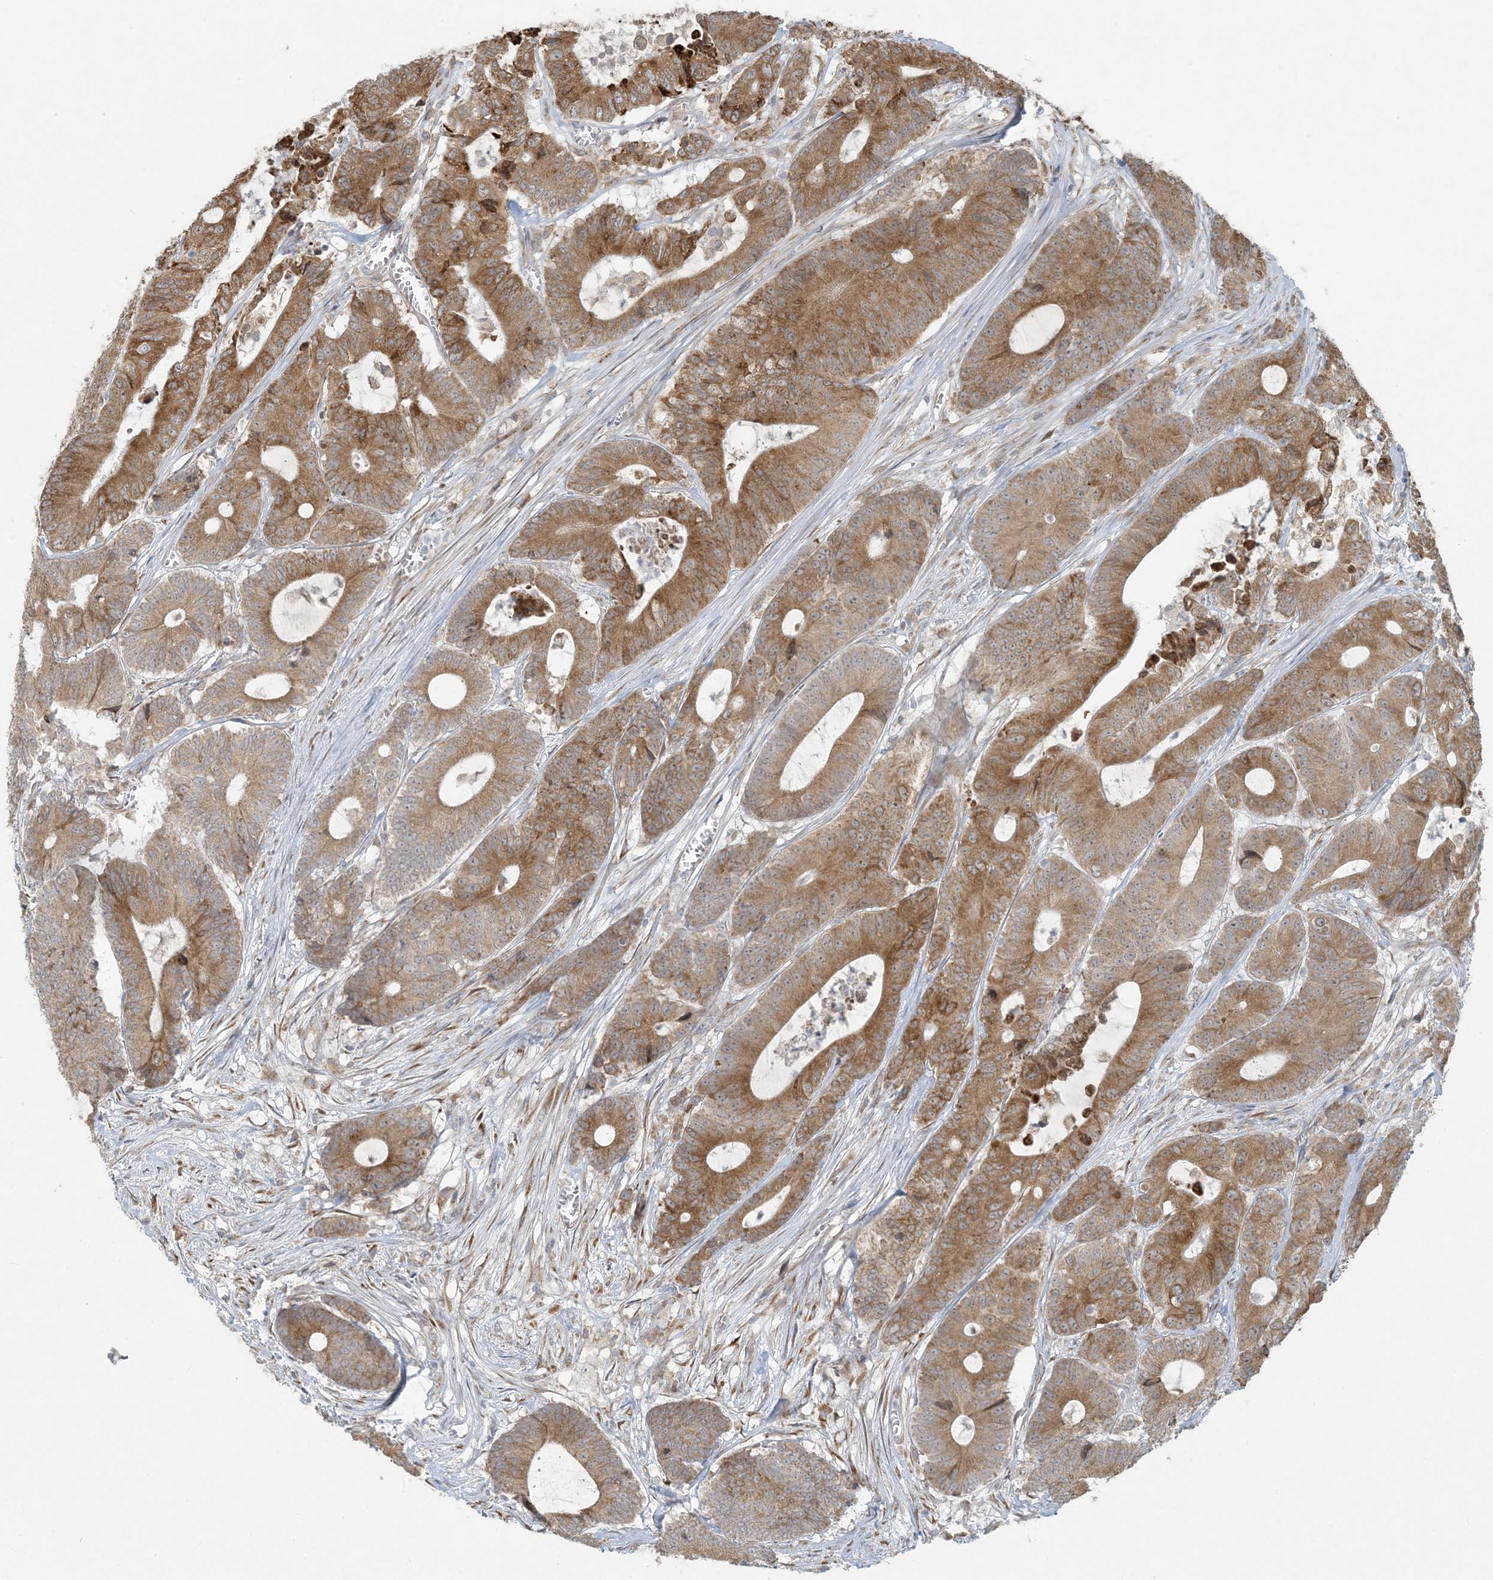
{"staining": {"intensity": "moderate", "quantity": ">75%", "location": "cytoplasmic/membranous"}, "tissue": "colorectal cancer", "cell_type": "Tumor cells", "image_type": "cancer", "snomed": [{"axis": "morphology", "description": "Adenocarcinoma, NOS"}, {"axis": "topography", "description": "Colon"}], "caption": "High-power microscopy captured an IHC histopathology image of colorectal adenocarcinoma, revealing moderate cytoplasmic/membranous expression in about >75% of tumor cells.", "gene": "HACL1", "patient": {"sex": "female", "age": 84}}